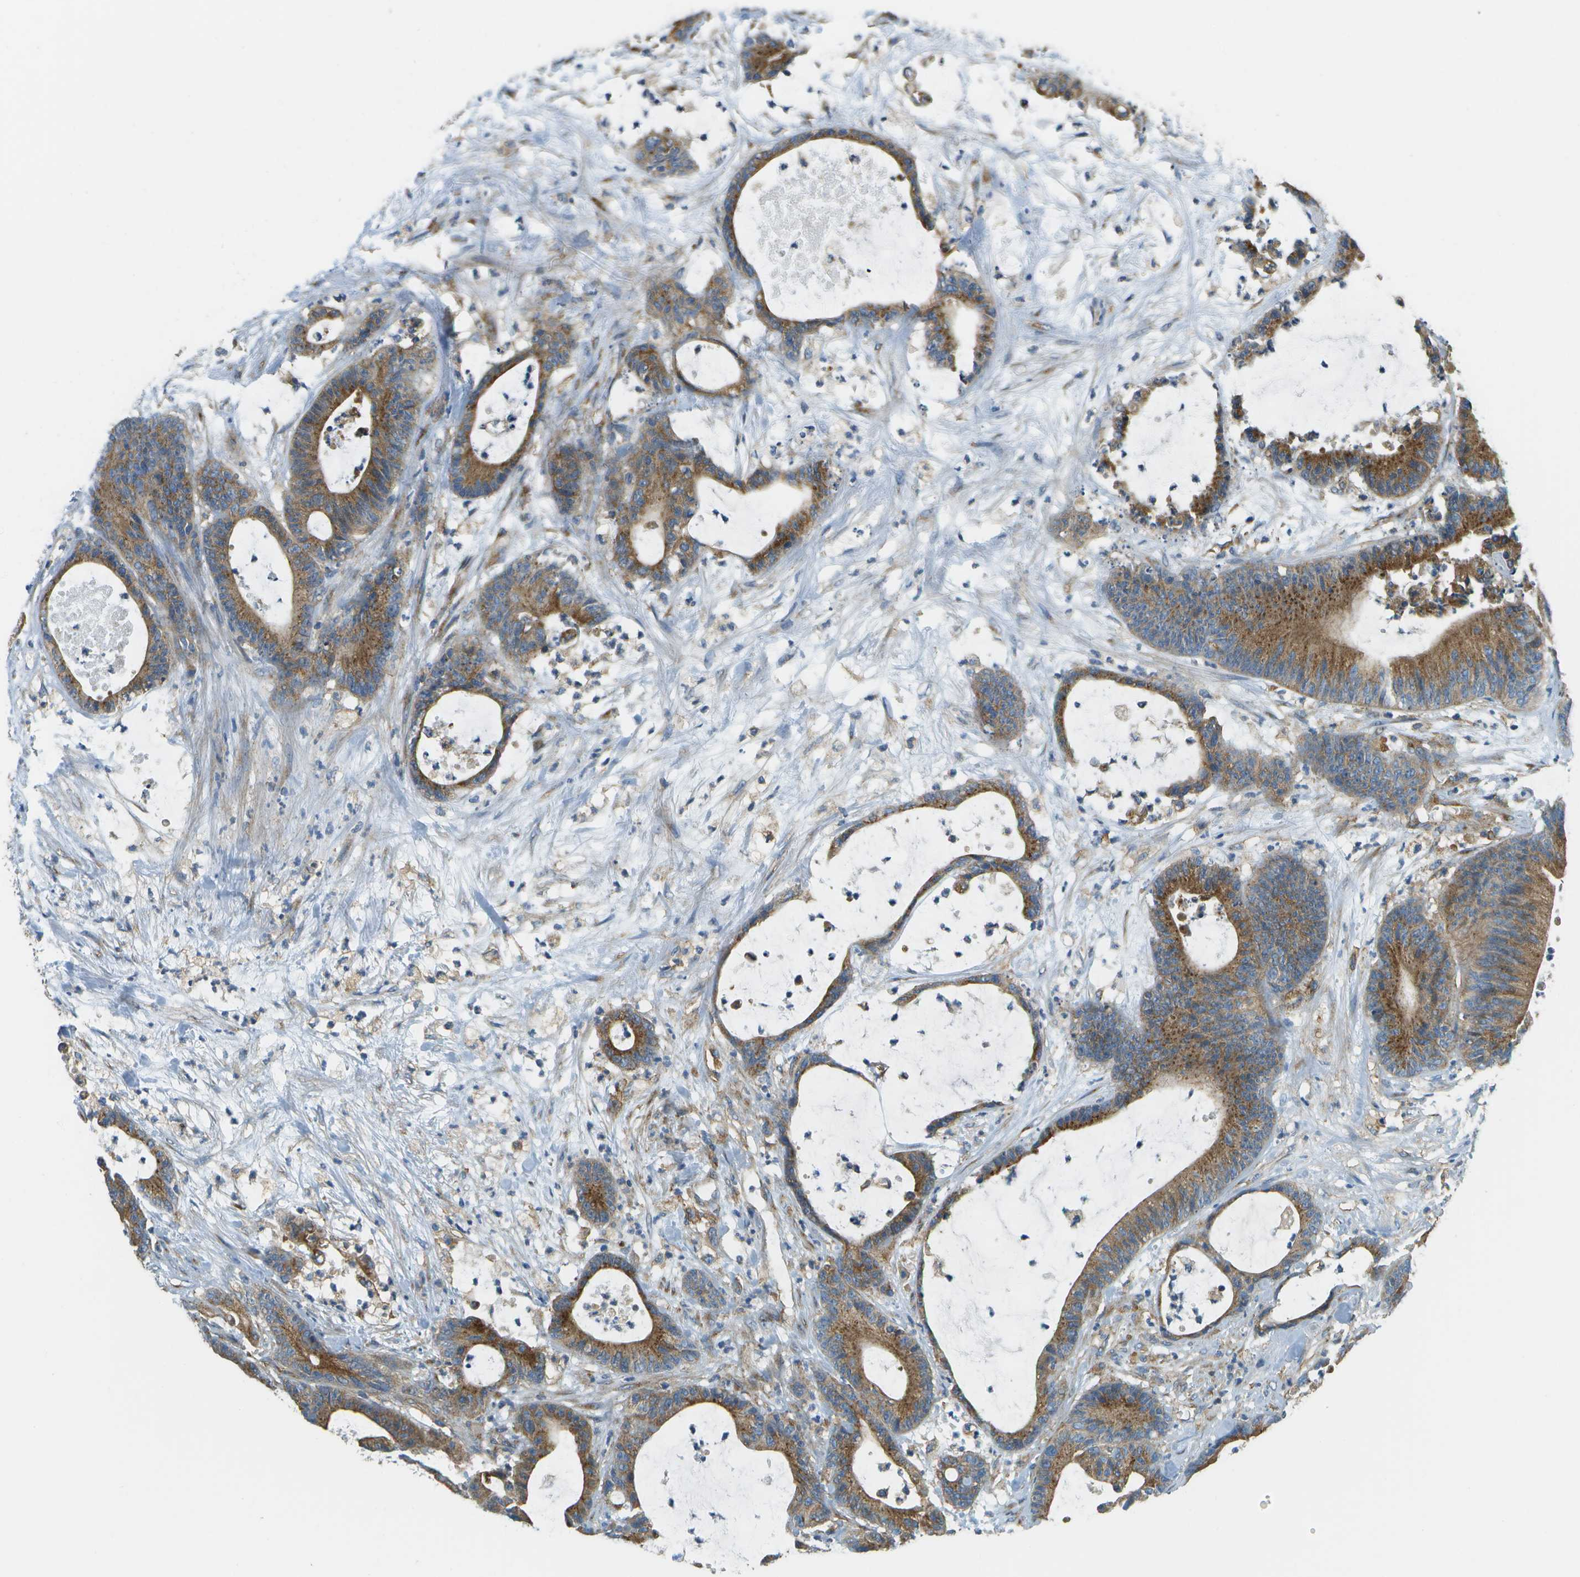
{"staining": {"intensity": "moderate", "quantity": ">75%", "location": "cytoplasmic/membranous"}, "tissue": "colorectal cancer", "cell_type": "Tumor cells", "image_type": "cancer", "snomed": [{"axis": "morphology", "description": "Adenocarcinoma, NOS"}, {"axis": "topography", "description": "Colon"}], "caption": "Immunohistochemical staining of colorectal cancer displays moderate cytoplasmic/membranous protein staining in about >75% of tumor cells.", "gene": "CLTC", "patient": {"sex": "female", "age": 84}}